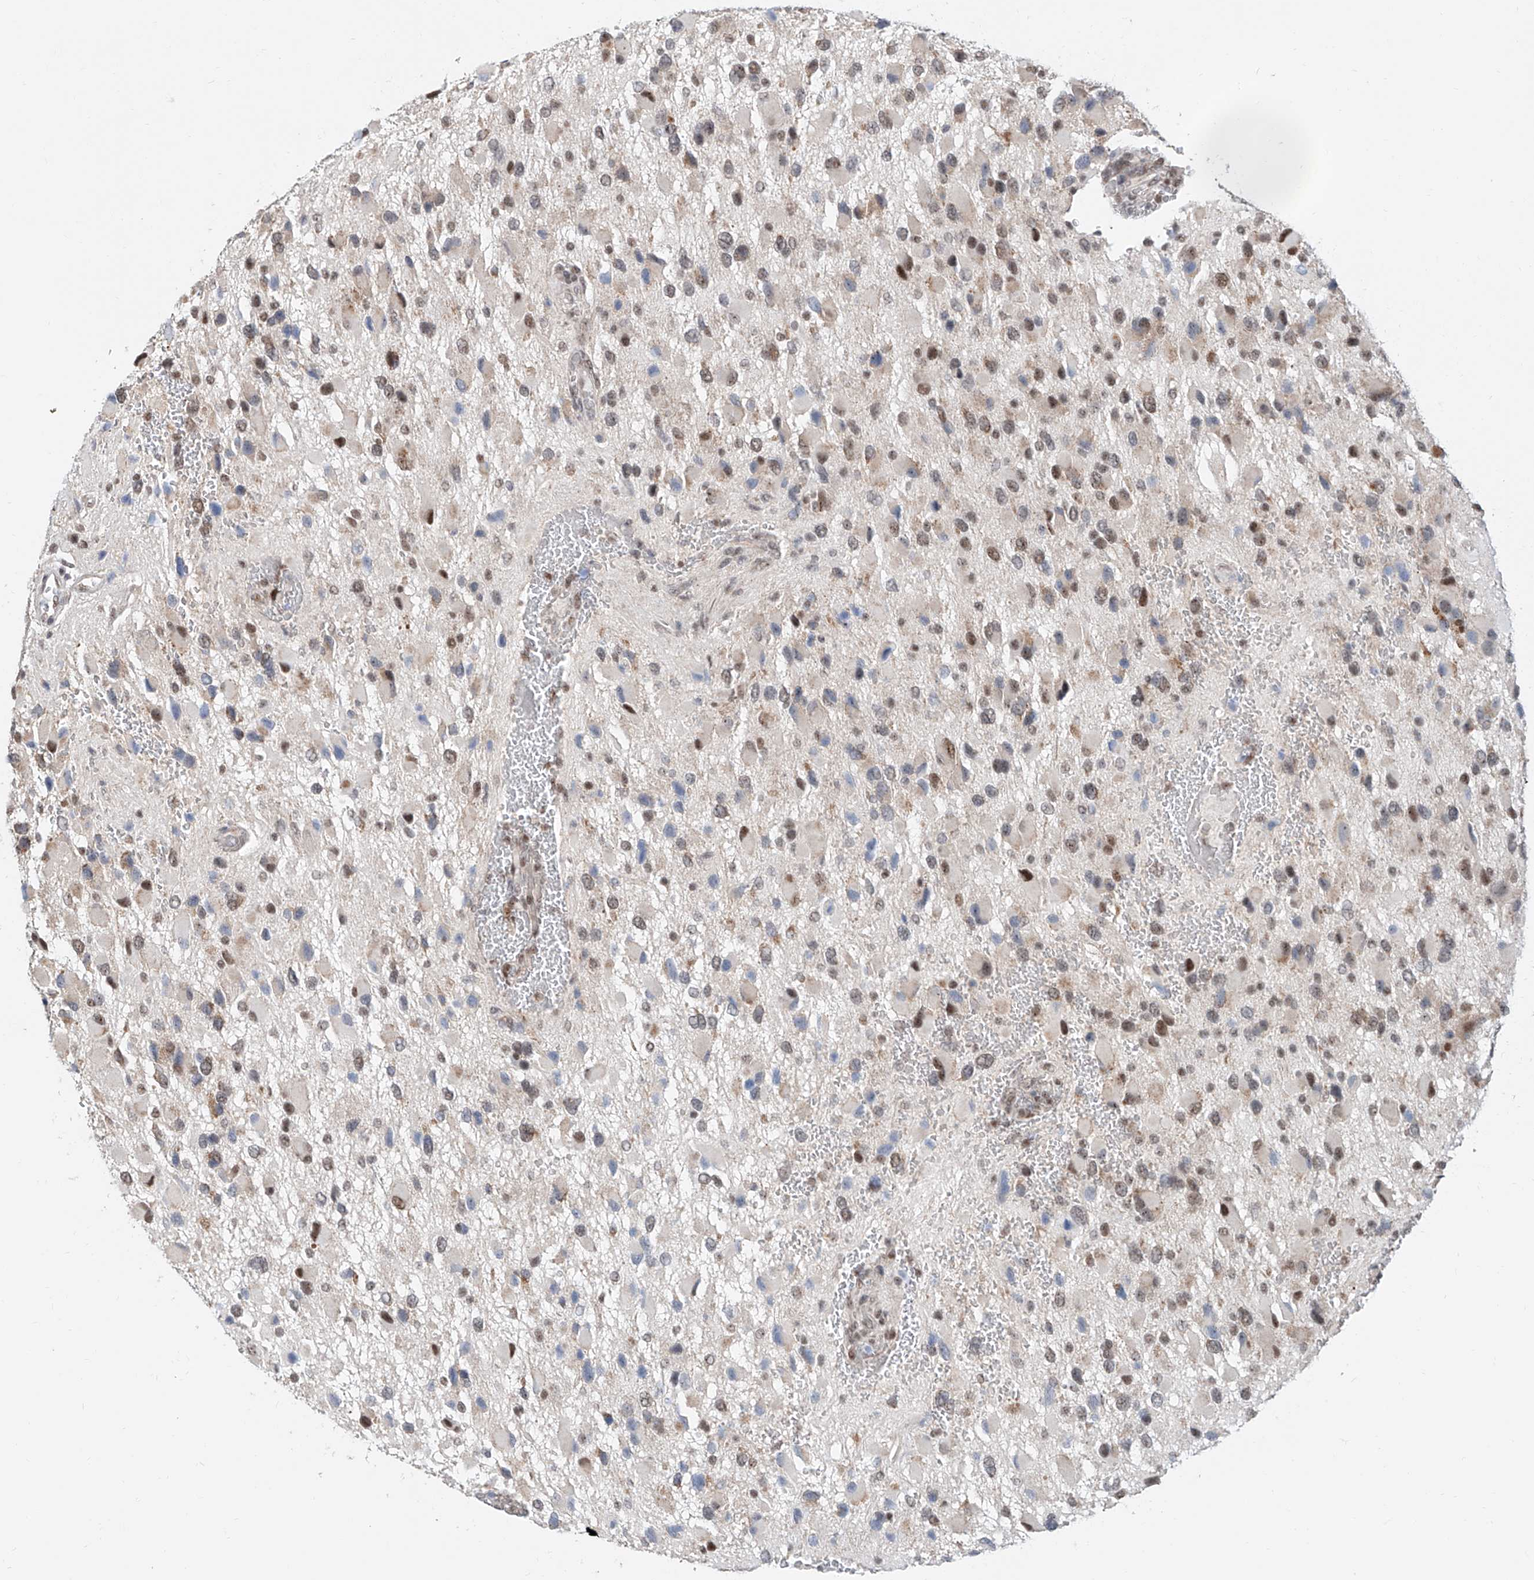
{"staining": {"intensity": "moderate", "quantity": "25%-75%", "location": "nuclear"}, "tissue": "glioma", "cell_type": "Tumor cells", "image_type": "cancer", "snomed": [{"axis": "morphology", "description": "Glioma, malignant, High grade"}, {"axis": "topography", "description": "Brain"}], "caption": "Tumor cells reveal moderate nuclear expression in approximately 25%-75% of cells in glioma. (DAB = brown stain, brightfield microscopy at high magnification).", "gene": "SDE2", "patient": {"sex": "male", "age": 53}}